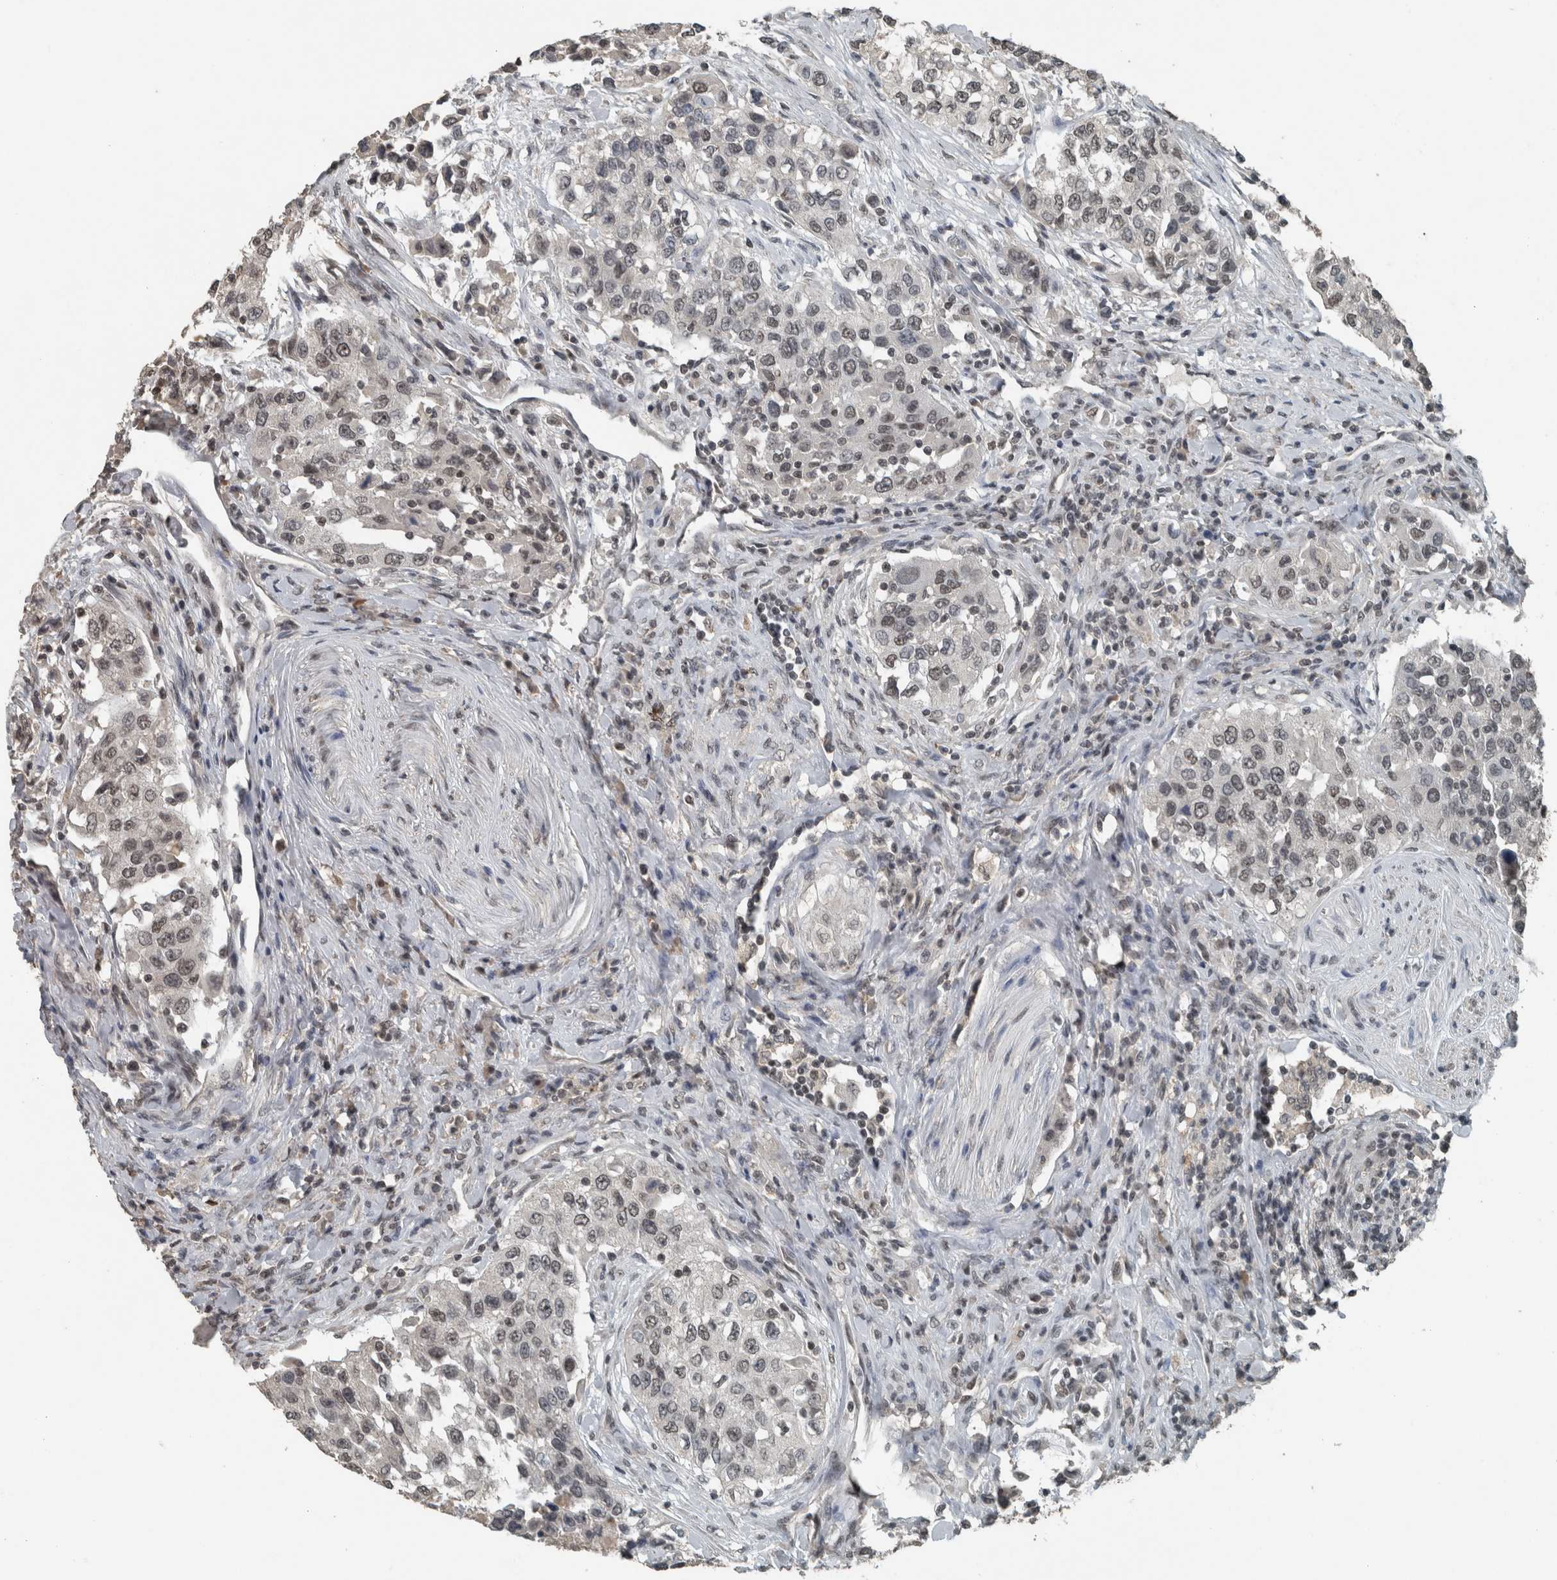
{"staining": {"intensity": "weak", "quantity": ">75%", "location": "nuclear"}, "tissue": "urothelial cancer", "cell_type": "Tumor cells", "image_type": "cancer", "snomed": [{"axis": "morphology", "description": "Urothelial carcinoma, High grade"}, {"axis": "topography", "description": "Urinary bladder"}], "caption": "This histopathology image reveals immunohistochemistry (IHC) staining of human urothelial carcinoma (high-grade), with low weak nuclear staining in about >75% of tumor cells.", "gene": "ZNF24", "patient": {"sex": "female", "age": 80}}